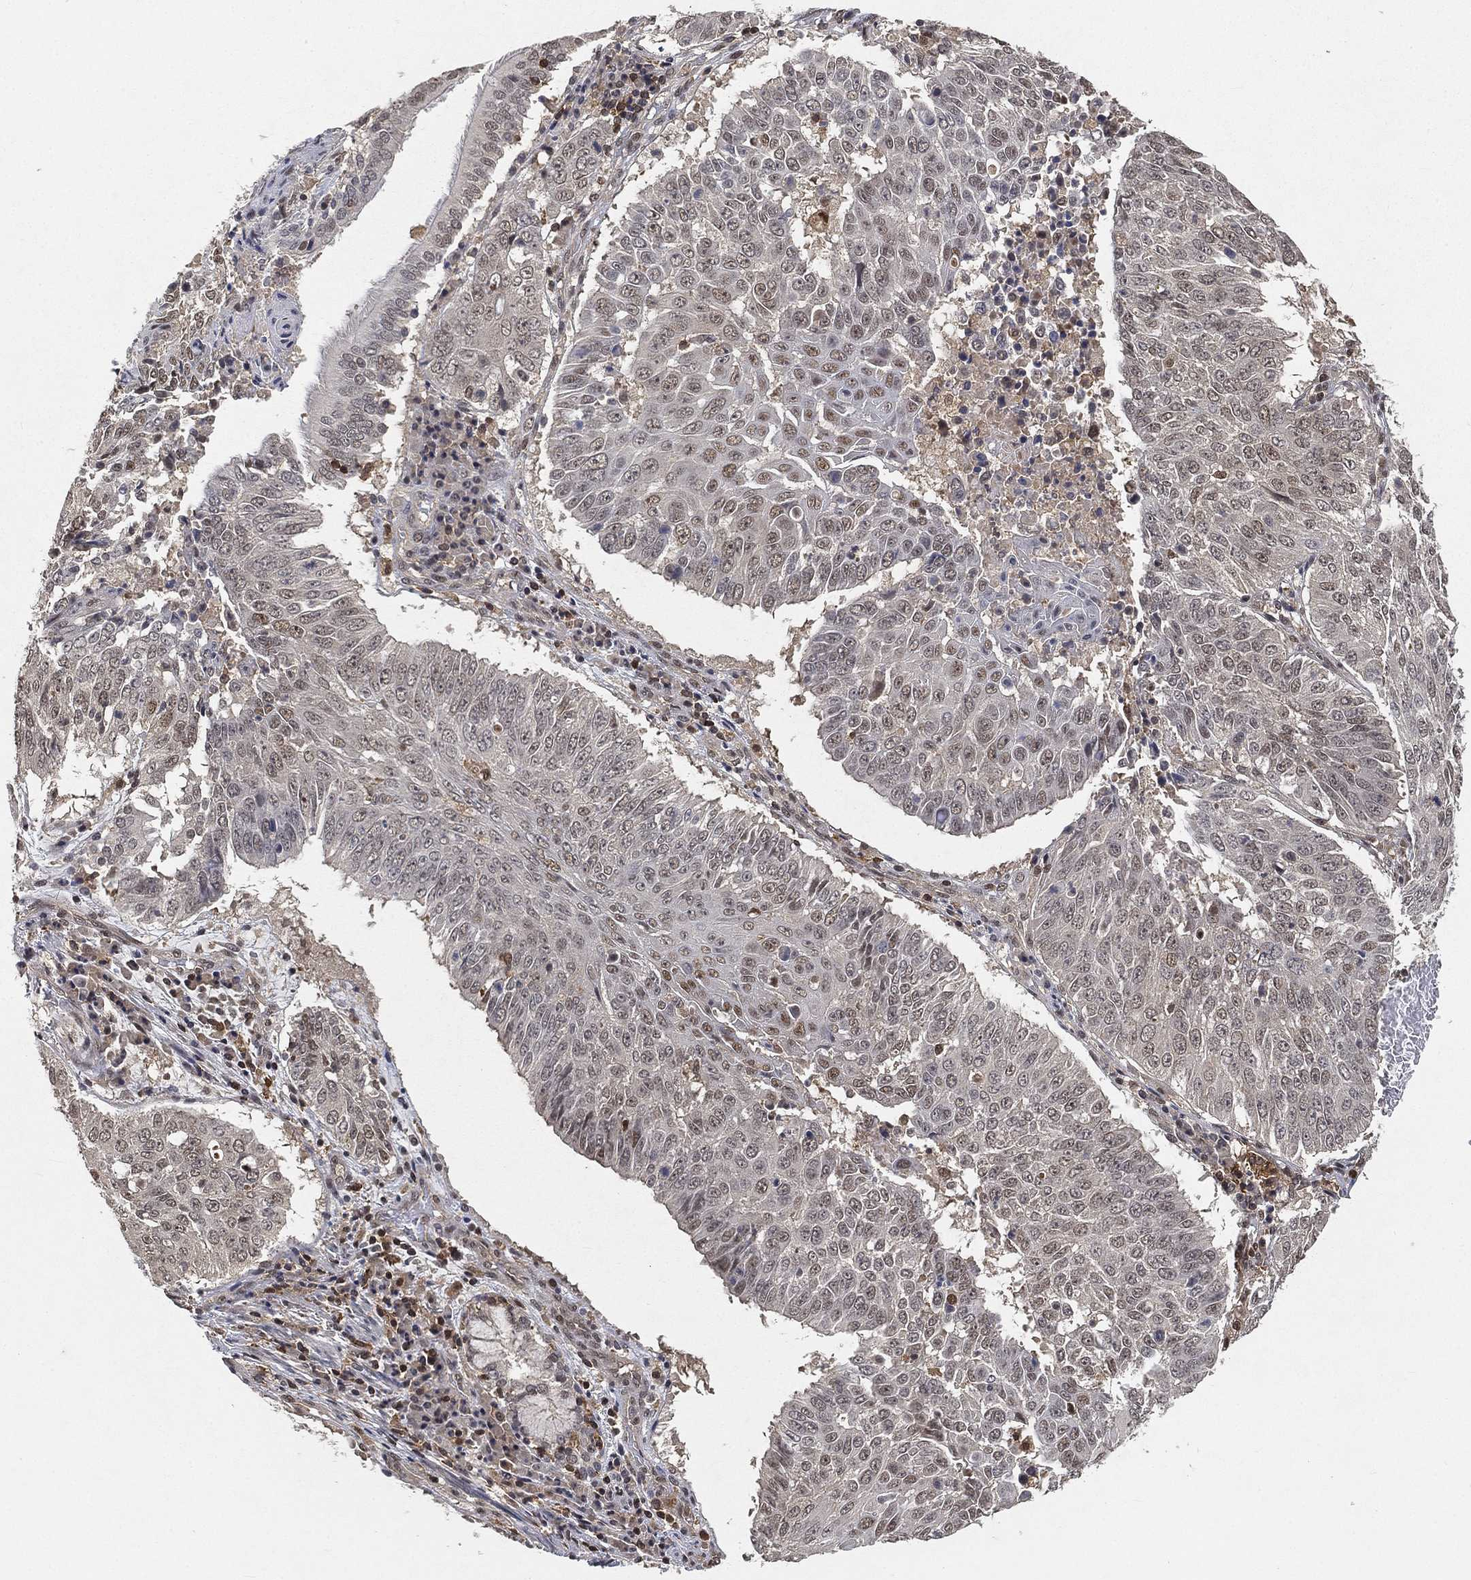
{"staining": {"intensity": "negative", "quantity": "none", "location": "none"}, "tissue": "lung cancer", "cell_type": "Tumor cells", "image_type": "cancer", "snomed": [{"axis": "morphology", "description": "Squamous cell carcinoma, NOS"}, {"axis": "topography", "description": "Lung"}], "caption": "IHC of human lung cancer (squamous cell carcinoma) demonstrates no staining in tumor cells. (Stains: DAB (3,3'-diaminobenzidine) immunohistochemistry (IHC) with hematoxylin counter stain, Microscopy: brightfield microscopy at high magnification).", "gene": "WDR26", "patient": {"sex": "male", "age": 64}}